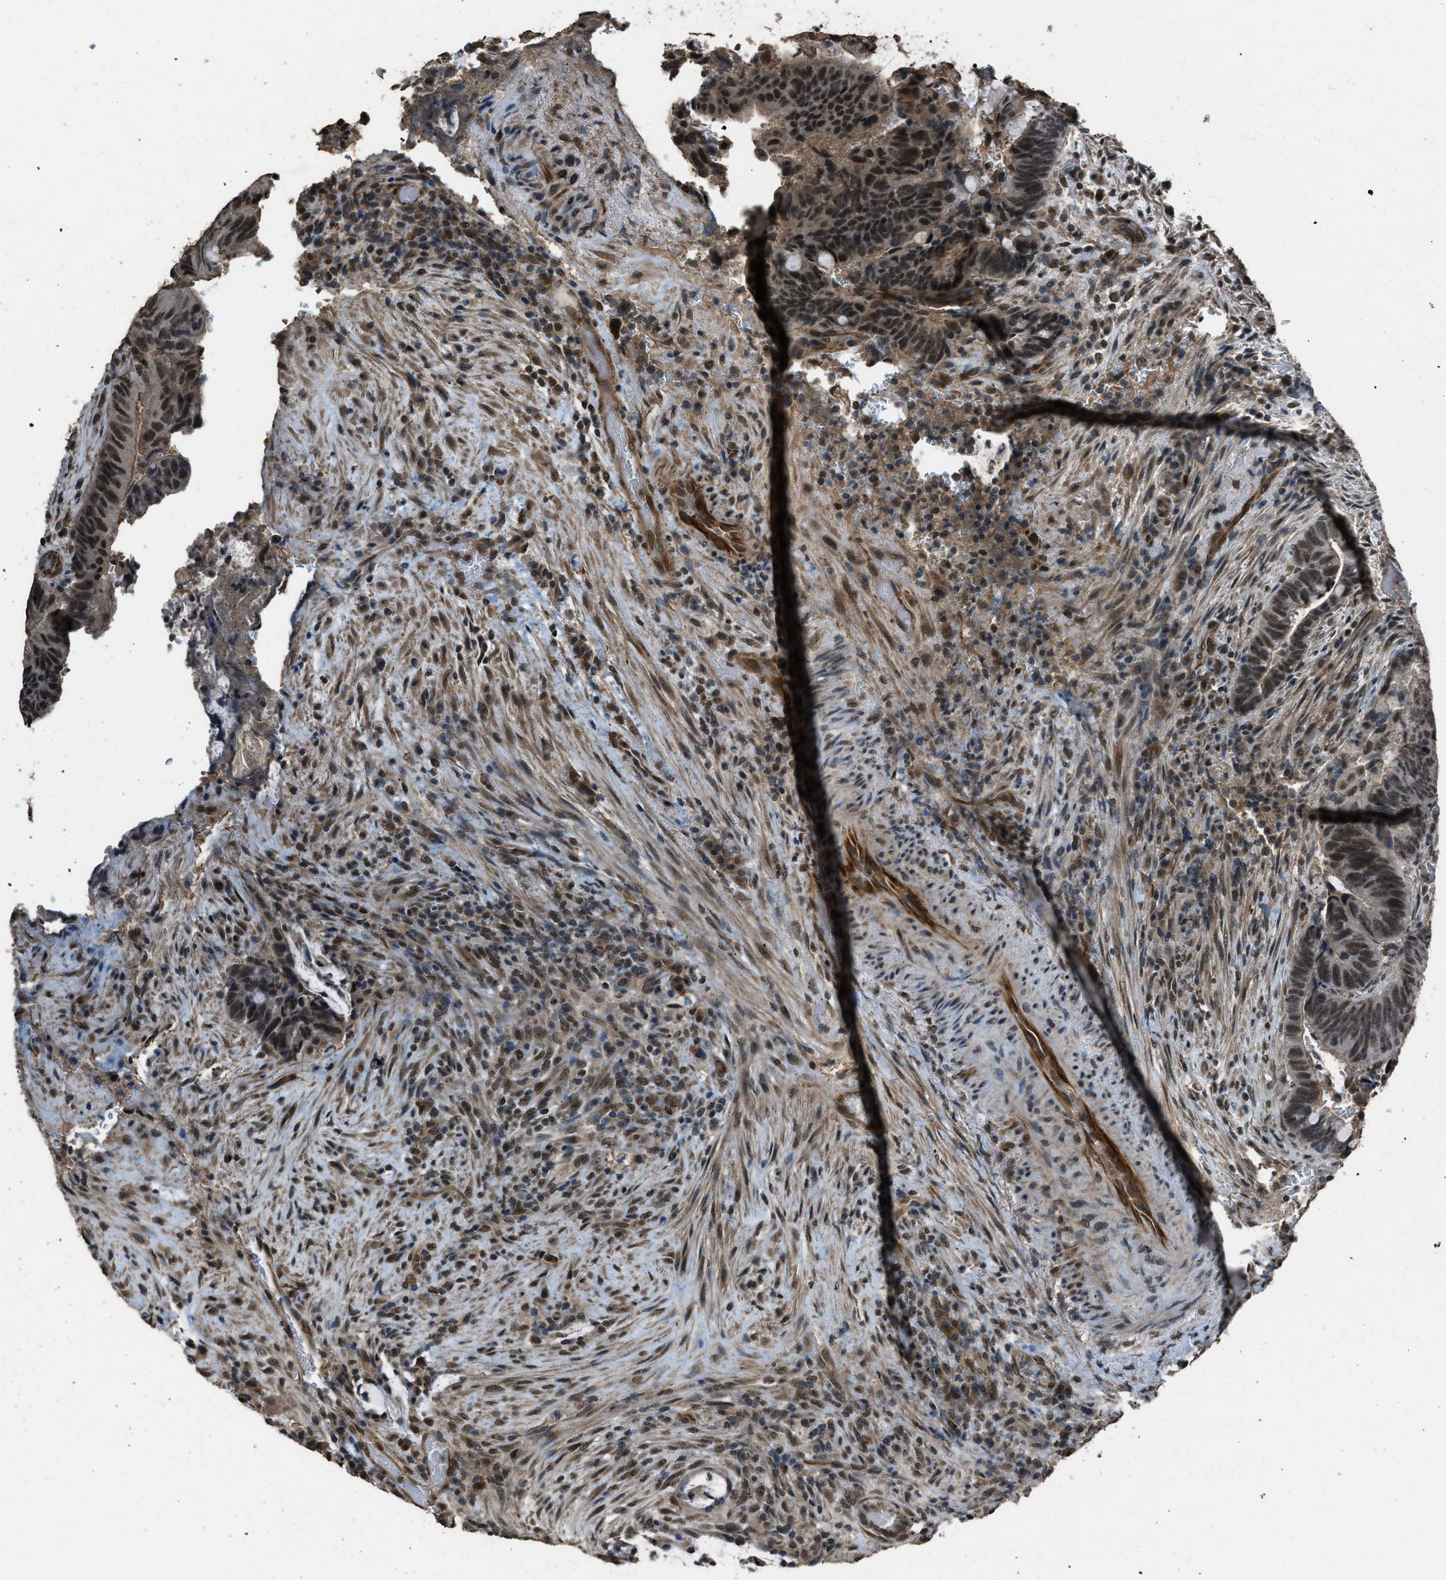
{"staining": {"intensity": "strong", "quantity": ">75%", "location": "nuclear"}, "tissue": "colorectal cancer", "cell_type": "Tumor cells", "image_type": "cancer", "snomed": [{"axis": "morphology", "description": "Normal tissue, NOS"}, {"axis": "morphology", "description": "Adenocarcinoma, NOS"}, {"axis": "topography", "description": "Rectum"}, {"axis": "topography", "description": "Peripheral nerve tissue"}], "caption": "About >75% of tumor cells in human colorectal cancer (adenocarcinoma) demonstrate strong nuclear protein staining as visualized by brown immunohistochemical staining.", "gene": "SERTAD2", "patient": {"sex": "male", "age": 92}}